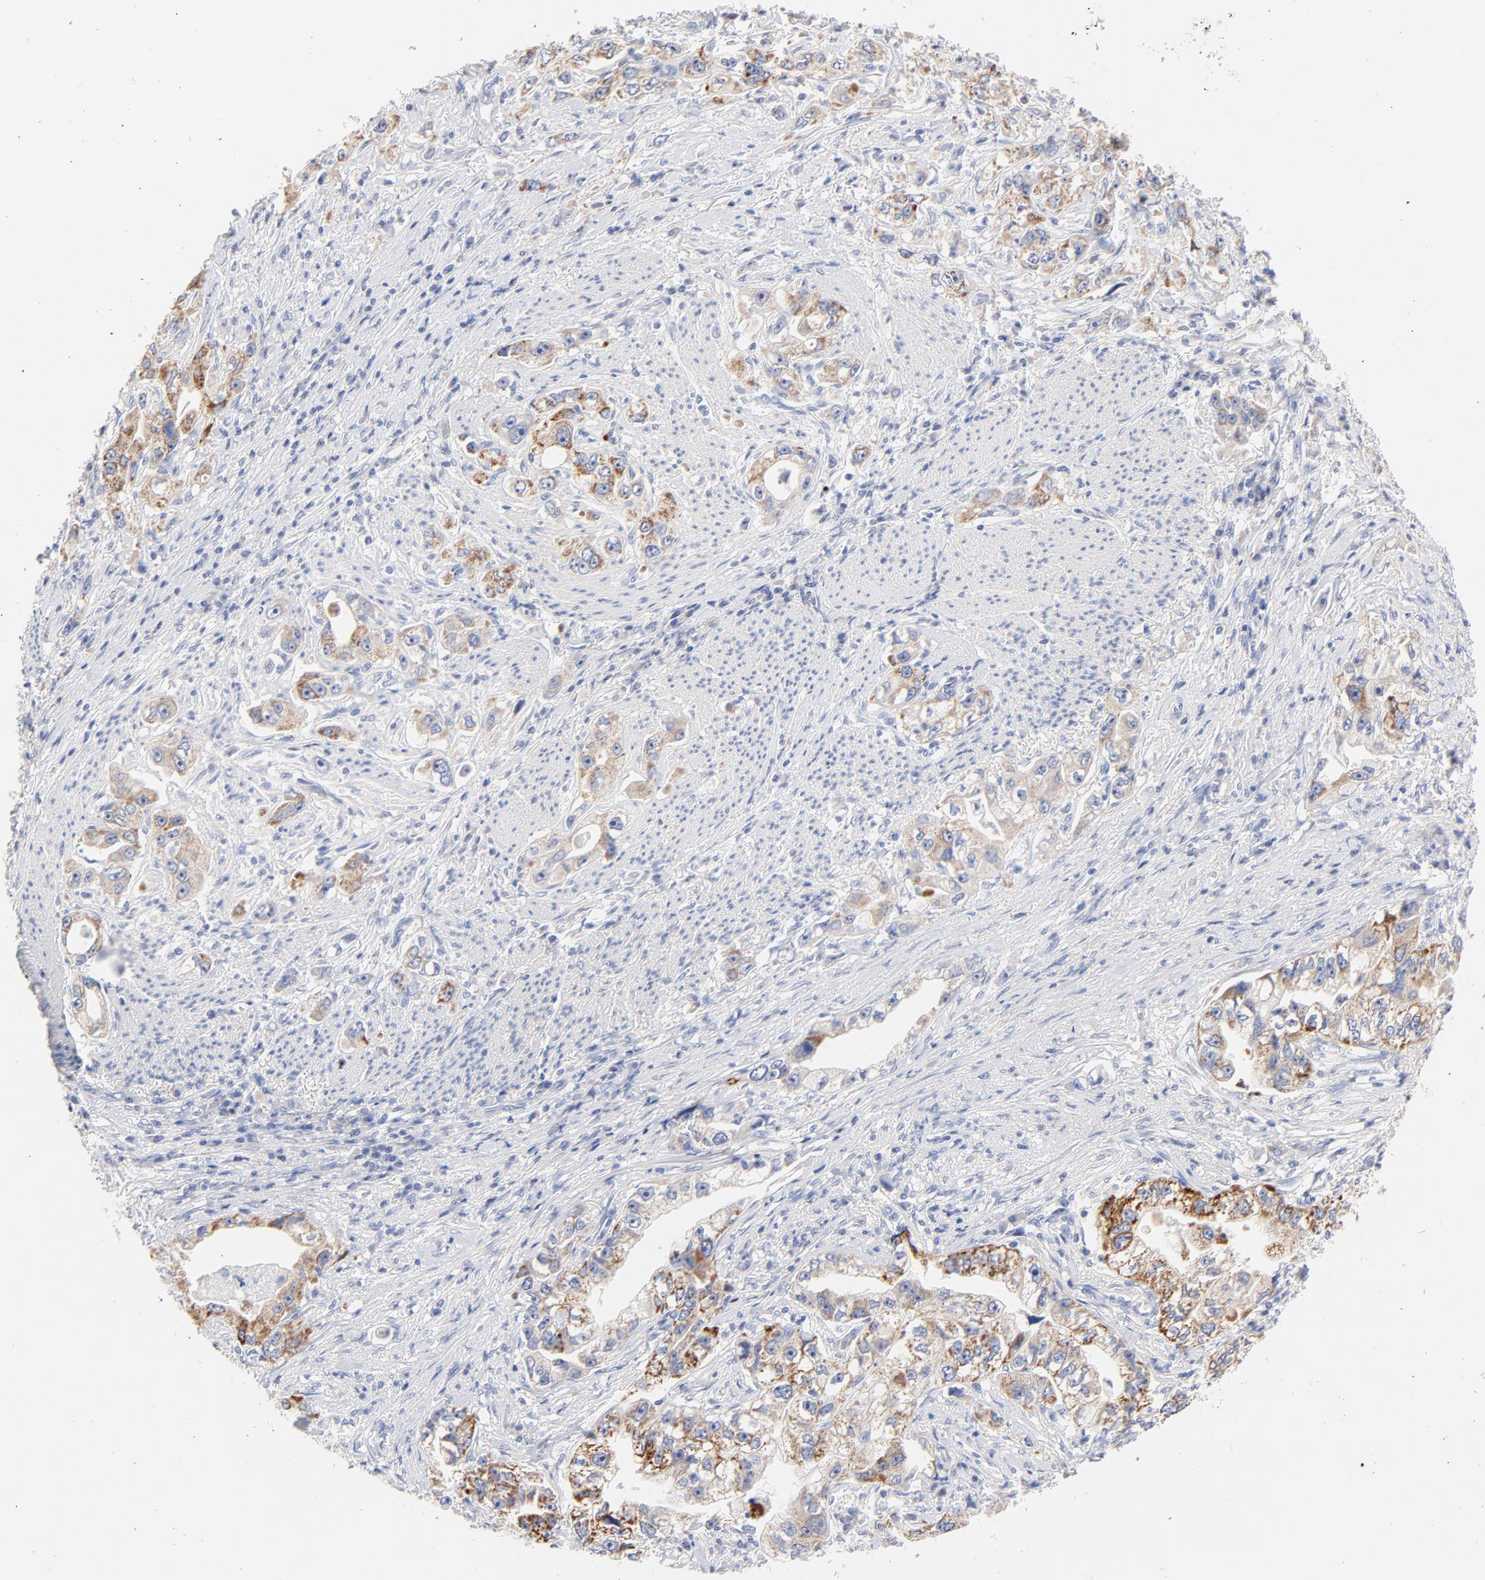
{"staining": {"intensity": "strong", "quantity": ">75%", "location": "cytoplasmic/membranous"}, "tissue": "stomach cancer", "cell_type": "Tumor cells", "image_type": "cancer", "snomed": [{"axis": "morphology", "description": "Adenocarcinoma, NOS"}, {"axis": "topography", "description": "Stomach, lower"}], "caption": "There is high levels of strong cytoplasmic/membranous expression in tumor cells of stomach adenocarcinoma, as demonstrated by immunohistochemical staining (brown color).", "gene": "CPS1", "patient": {"sex": "female", "age": 93}}